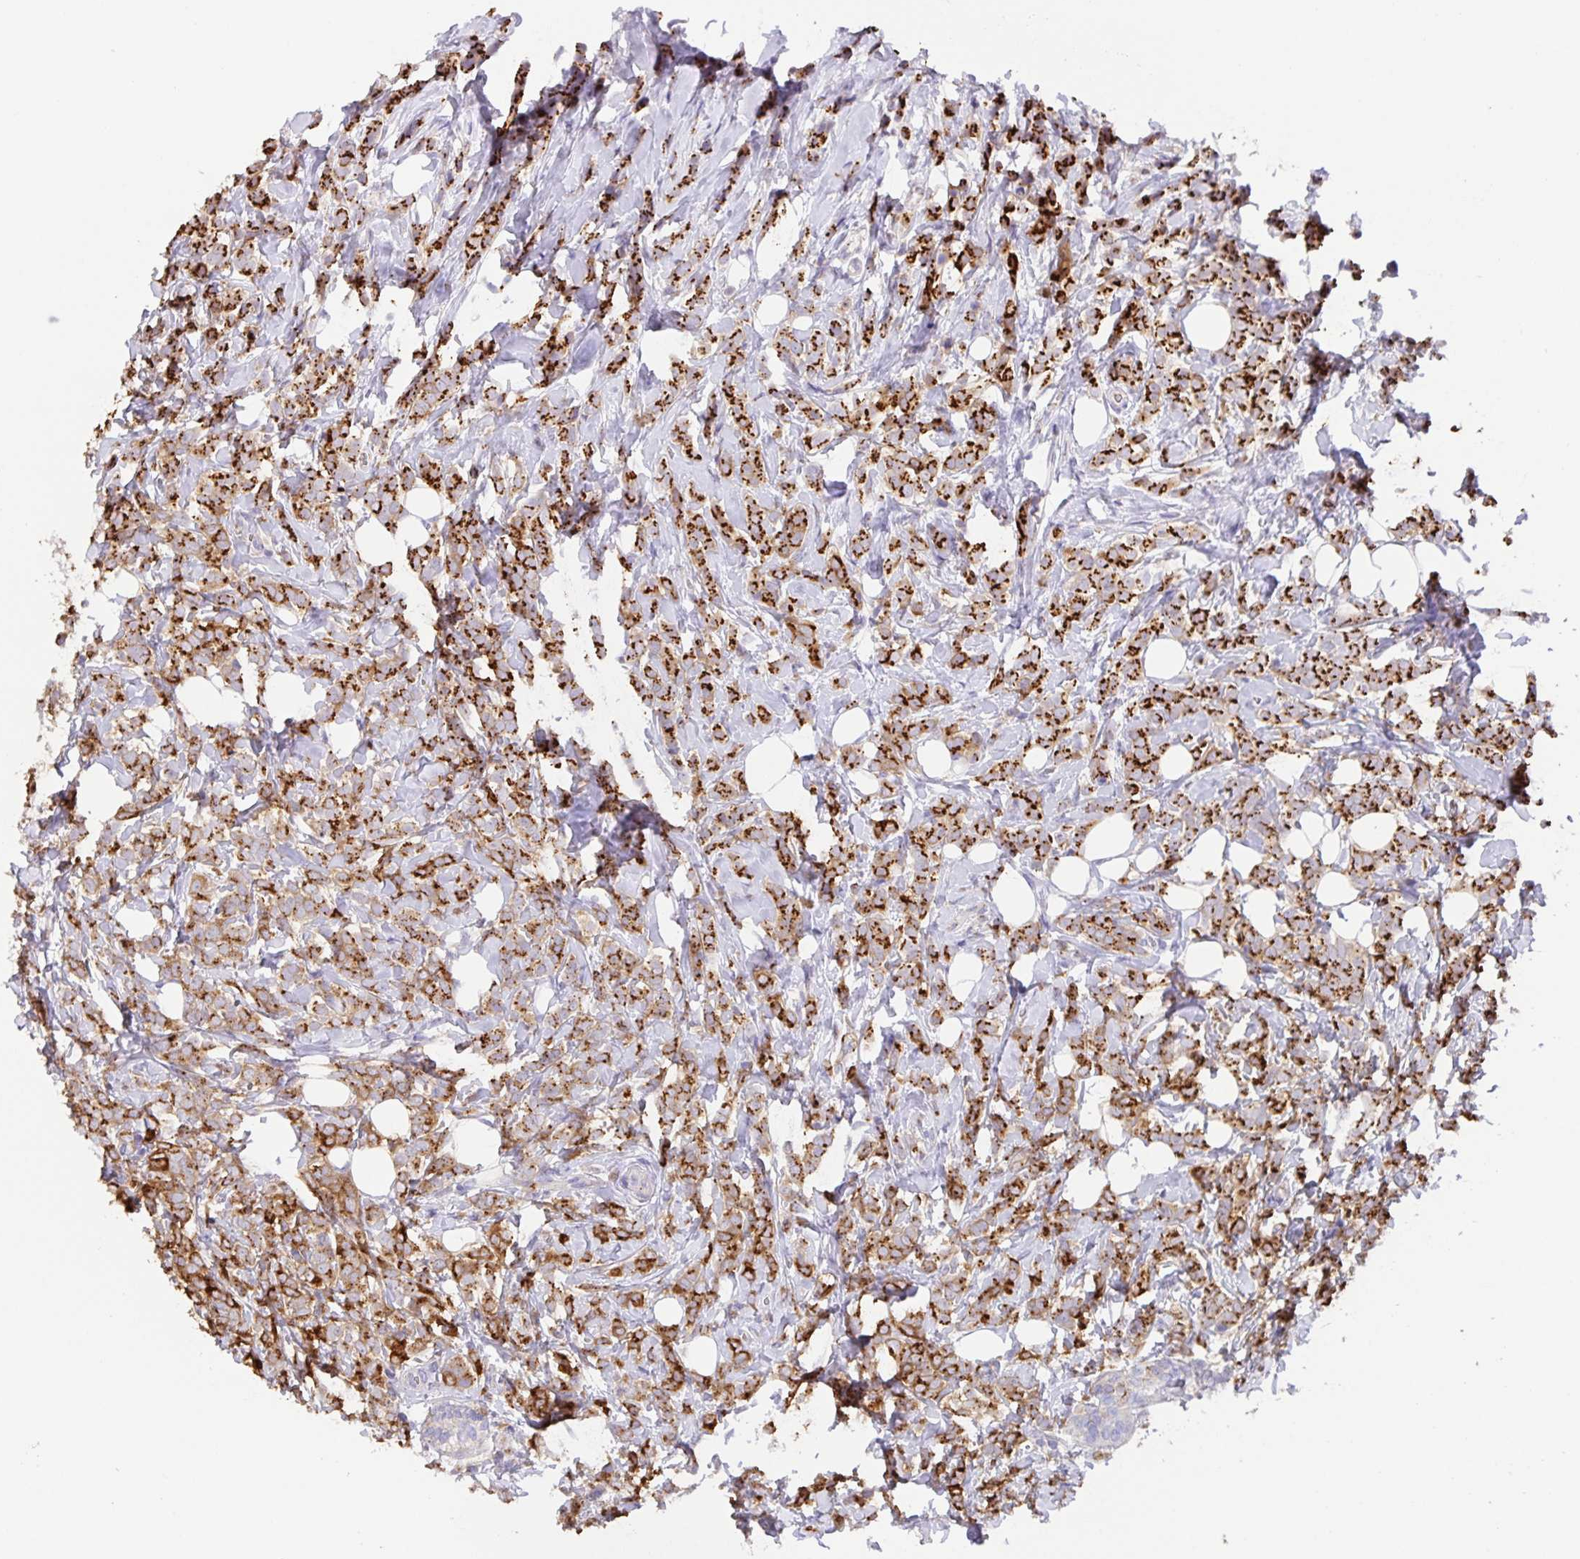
{"staining": {"intensity": "moderate", "quantity": ">75%", "location": "cytoplasmic/membranous"}, "tissue": "breast cancer", "cell_type": "Tumor cells", "image_type": "cancer", "snomed": [{"axis": "morphology", "description": "Lobular carcinoma"}, {"axis": "topography", "description": "Breast"}], "caption": "An image of breast cancer (lobular carcinoma) stained for a protein shows moderate cytoplasmic/membranous brown staining in tumor cells.", "gene": "PRR36", "patient": {"sex": "female", "age": 49}}